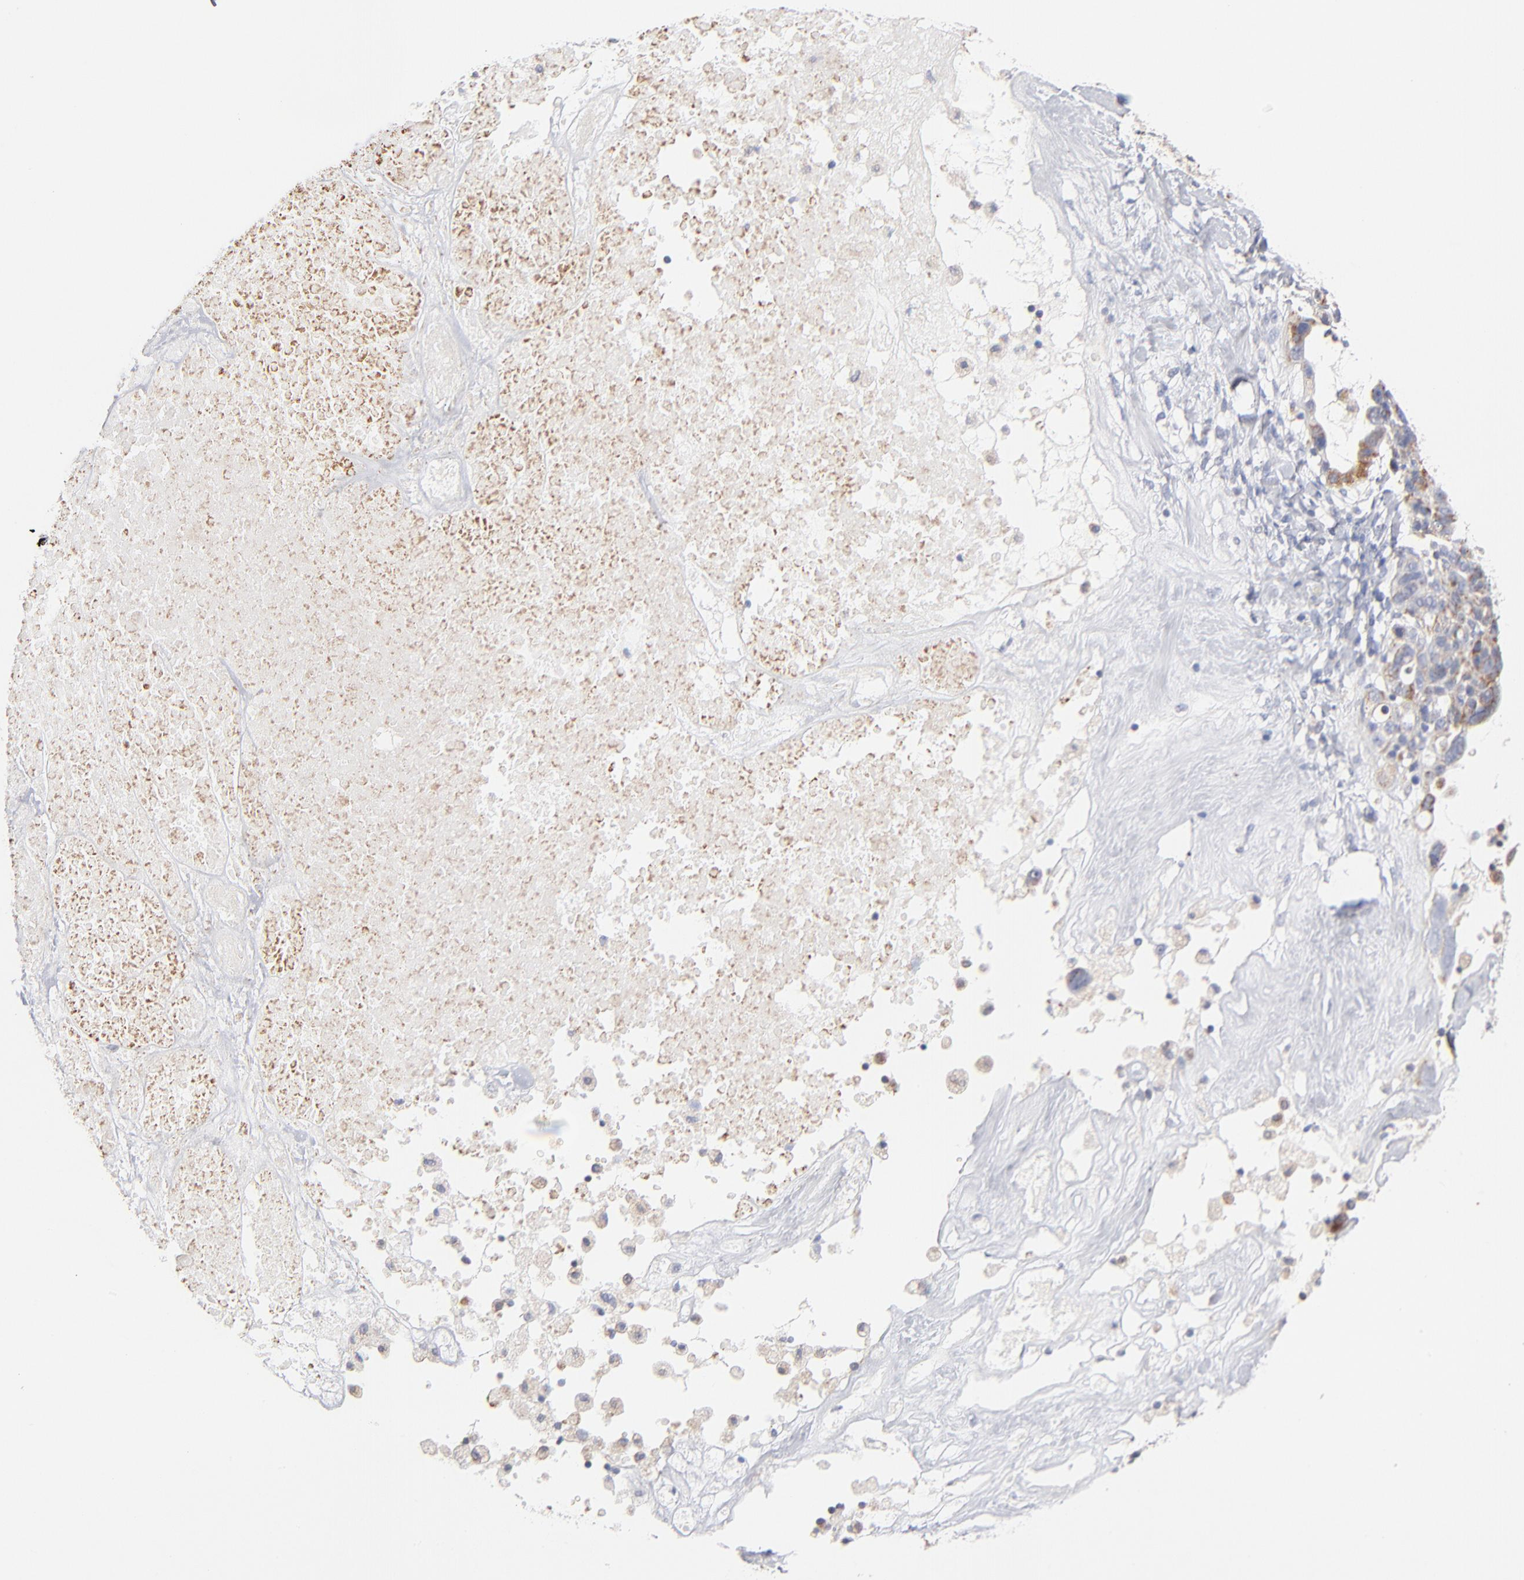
{"staining": {"intensity": "moderate", "quantity": "<25%", "location": "cytoplasmic/membranous"}, "tissue": "ovarian cancer", "cell_type": "Tumor cells", "image_type": "cancer", "snomed": [{"axis": "morphology", "description": "Cystadenocarcinoma, serous, NOS"}, {"axis": "topography", "description": "Ovary"}], "caption": "Protein staining of ovarian cancer (serous cystadenocarcinoma) tissue displays moderate cytoplasmic/membranous positivity in about <25% of tumor cells. The staining was performed using DAB (3,3'-diaminobenzidine), with brown indicating positive protein expression. Nuclei are stained blue with hematoxylin.", "gene": "MRPL58", "patient": {"sex": "female", "age": 66}}